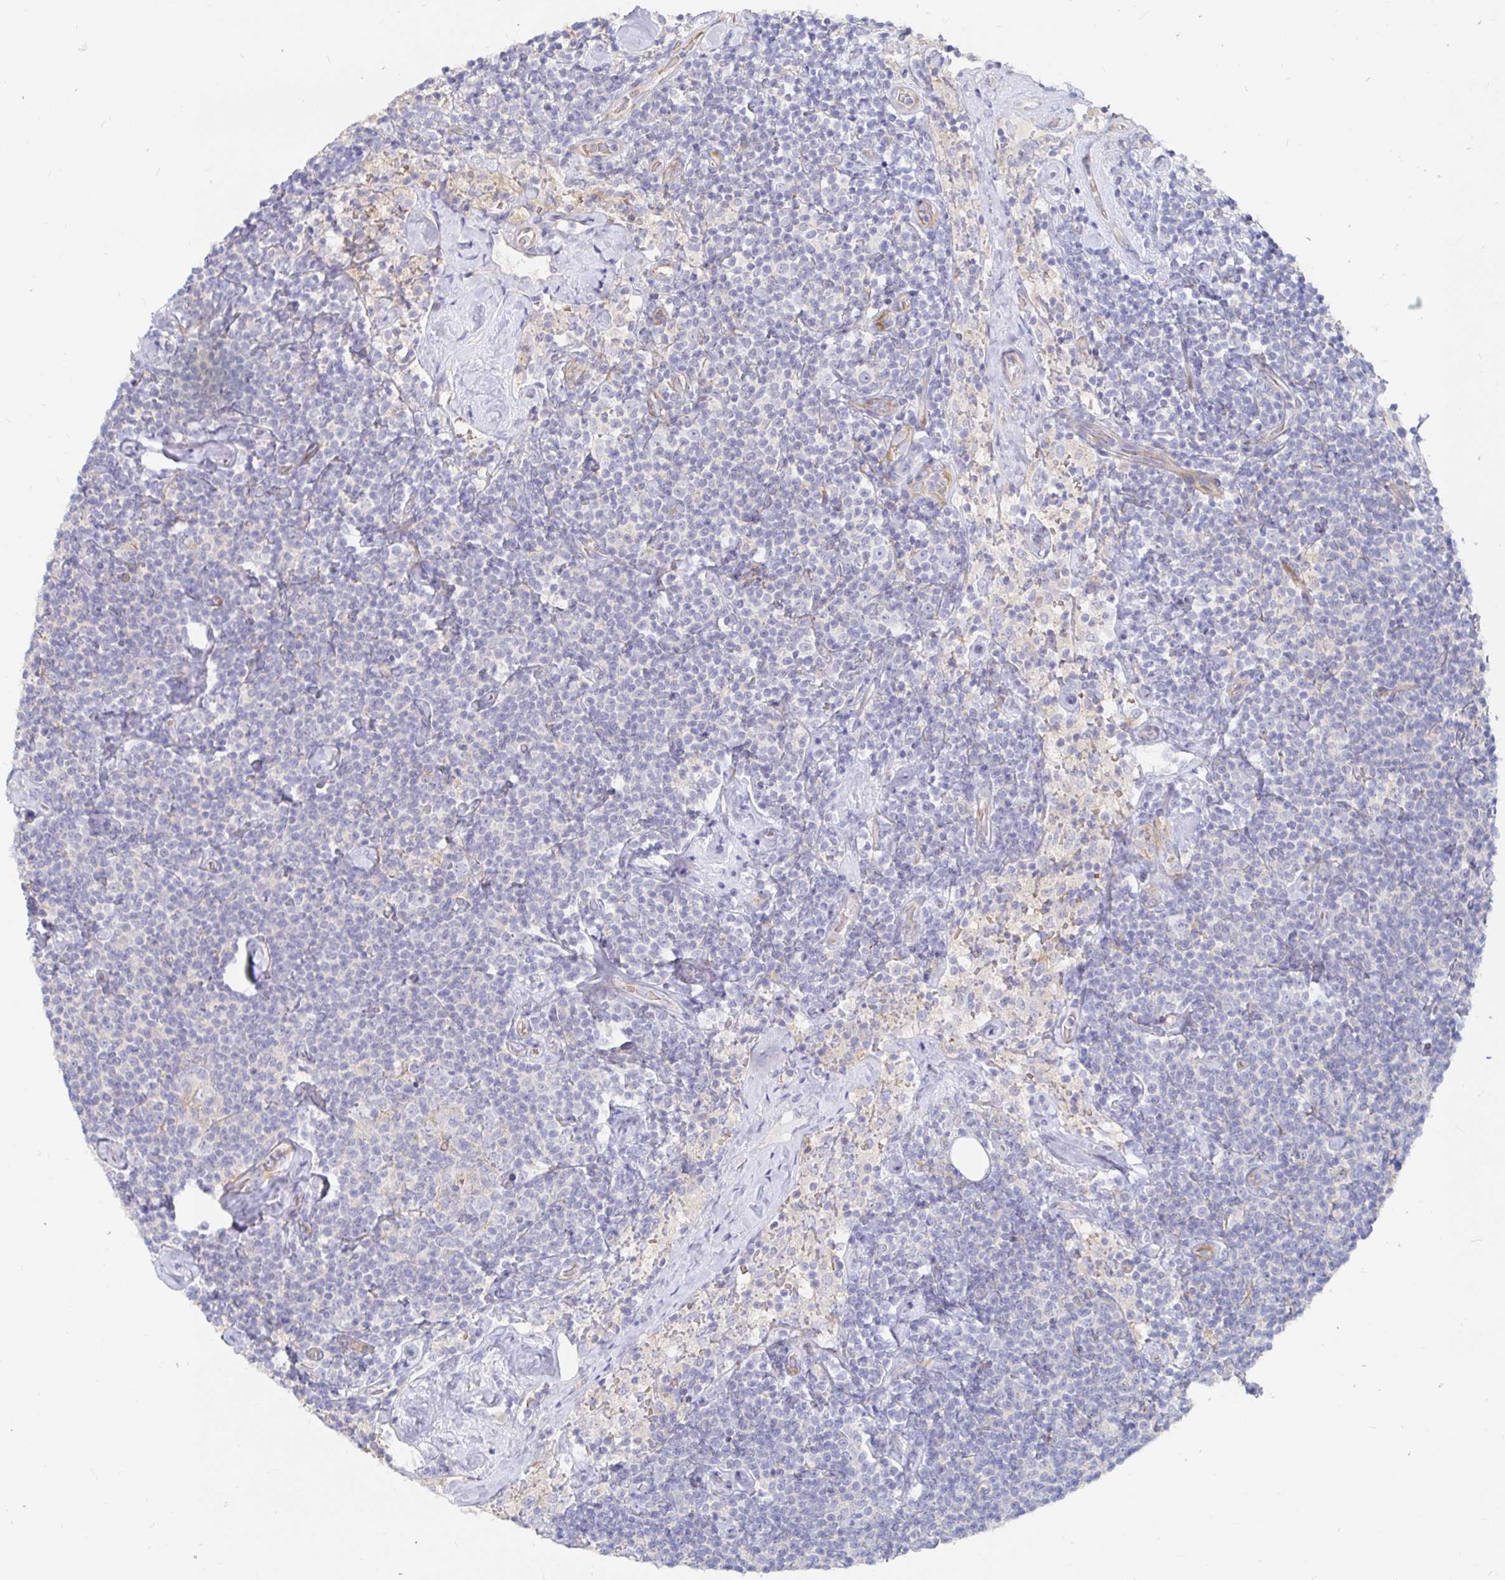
{"staining": {"intensity": "negative", "quantity": "none", "location": "none"}, "tissue": "lymphoma", "cell_type": "Tumor cells", "image_type": "cancer", "snomed": [{"axis": "morphology", "description": "Malignant lymphoma, non-Hodgkin's type, Low grade"}, {"axis": "topography", "description": "Lymph node"}], "caption": "The histopathology image displays no significant positivity in tumor cells of low-grade malignant lymphoma, non-Hodgkin's type. The staining was performed using DAB to visualize the protein expression in brown, while the nuclei were stained in blue with hematoxylin (Magnification: 20x).", "gene": "KCTD19", "patient": {"sex": "male", "age": 81}}